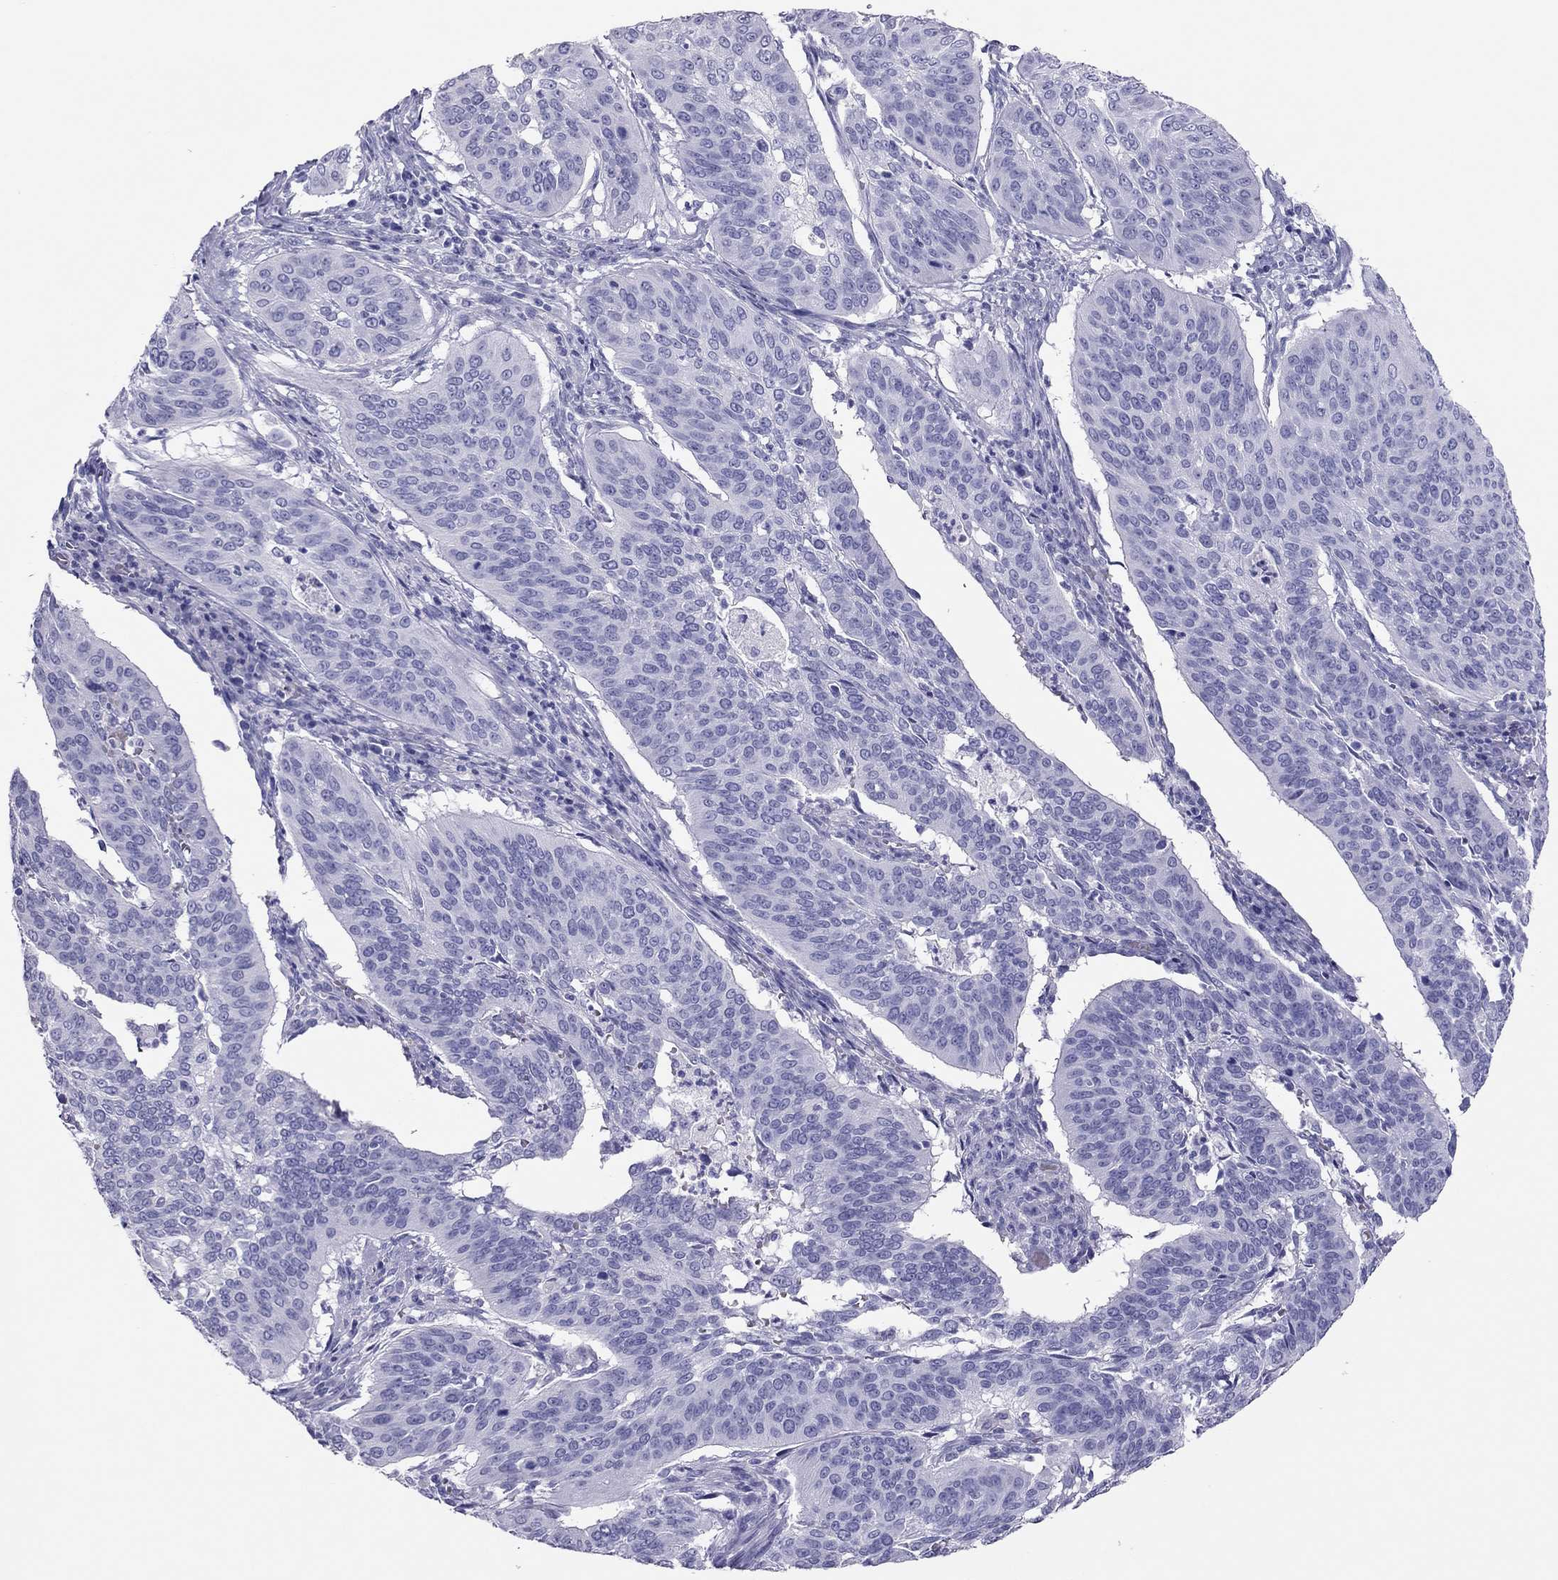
{"staining": {"intensity": "negative", "quantity": "none", "location": "none"}, "tissue": "cervical cancer", "cell_type": "Tumor cells", "image_type": "cancer", "snomed": [{"axis": "morphology", "description": "Normal tissue, NOS"}, {"axis": "morphology", "description": "Squamous cell carcinoma, NOS"}, {"axis": "topography", "description": "Cervix"}], "caption": "Tumor cells are negative for protein expression in human cervical squamous cell carcinoma.", "gene": "TSHB", "patient": {"sex": "female", "age": 39}}